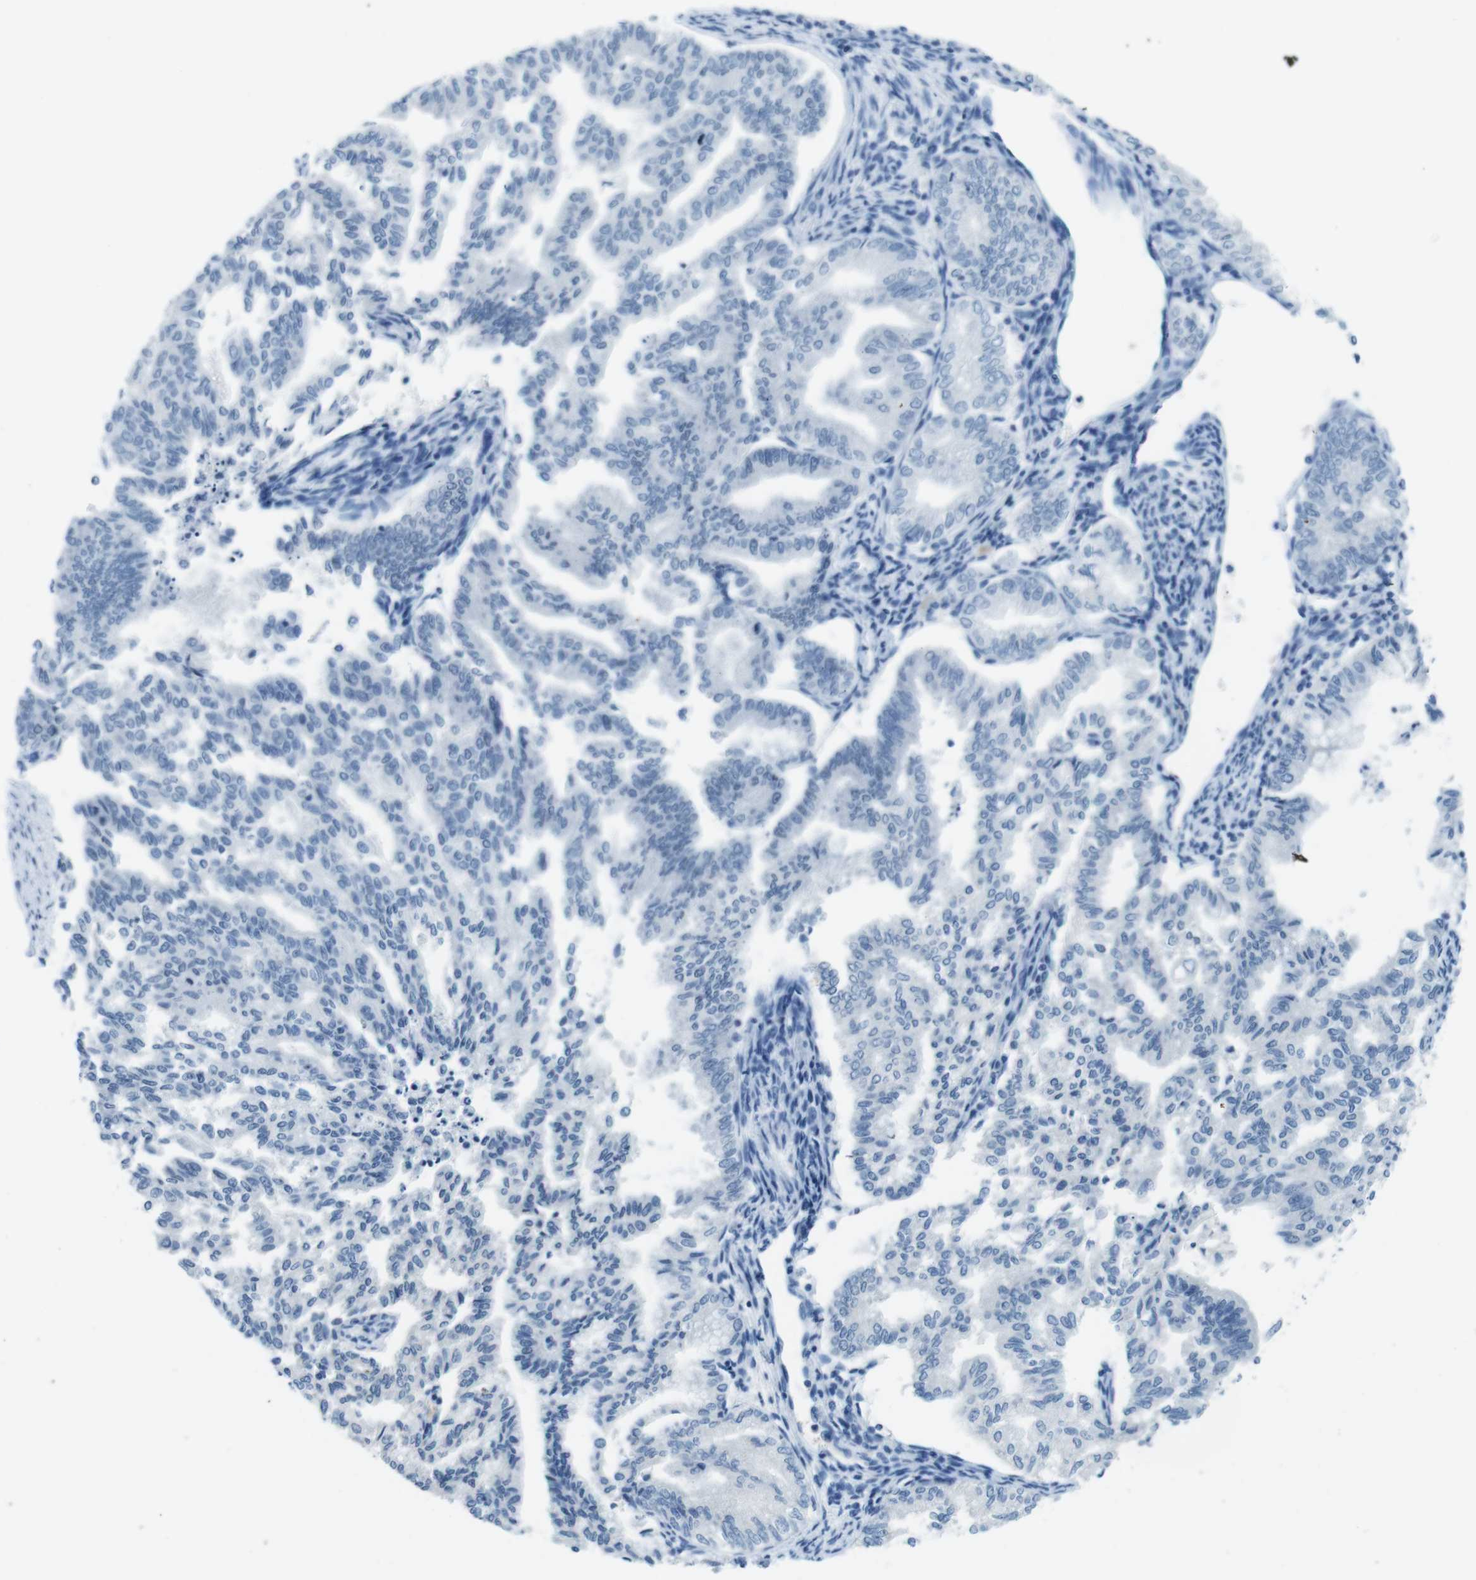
{"staining": {"intensity": "negative", "quantity": "none", "location": "none"}, "tissue": "endometrial cancer", "cell_type": "Tumor cells", "image_type": "cancer", "snomed": [{"axis": "morphology", "description": "Adenocarcinoma, NOS"}, {"axis": "topography", "description": "Endometrium"}], "caption": "Tumor cells are negative for protein expression in human adenocarcinoma (endometrial). (DAB (3,3'-diaminobenzidine) immunohistochemistry, high magnification).", "gene": "TFAP2C", "patient": {"sex": "female", "age": 79}}